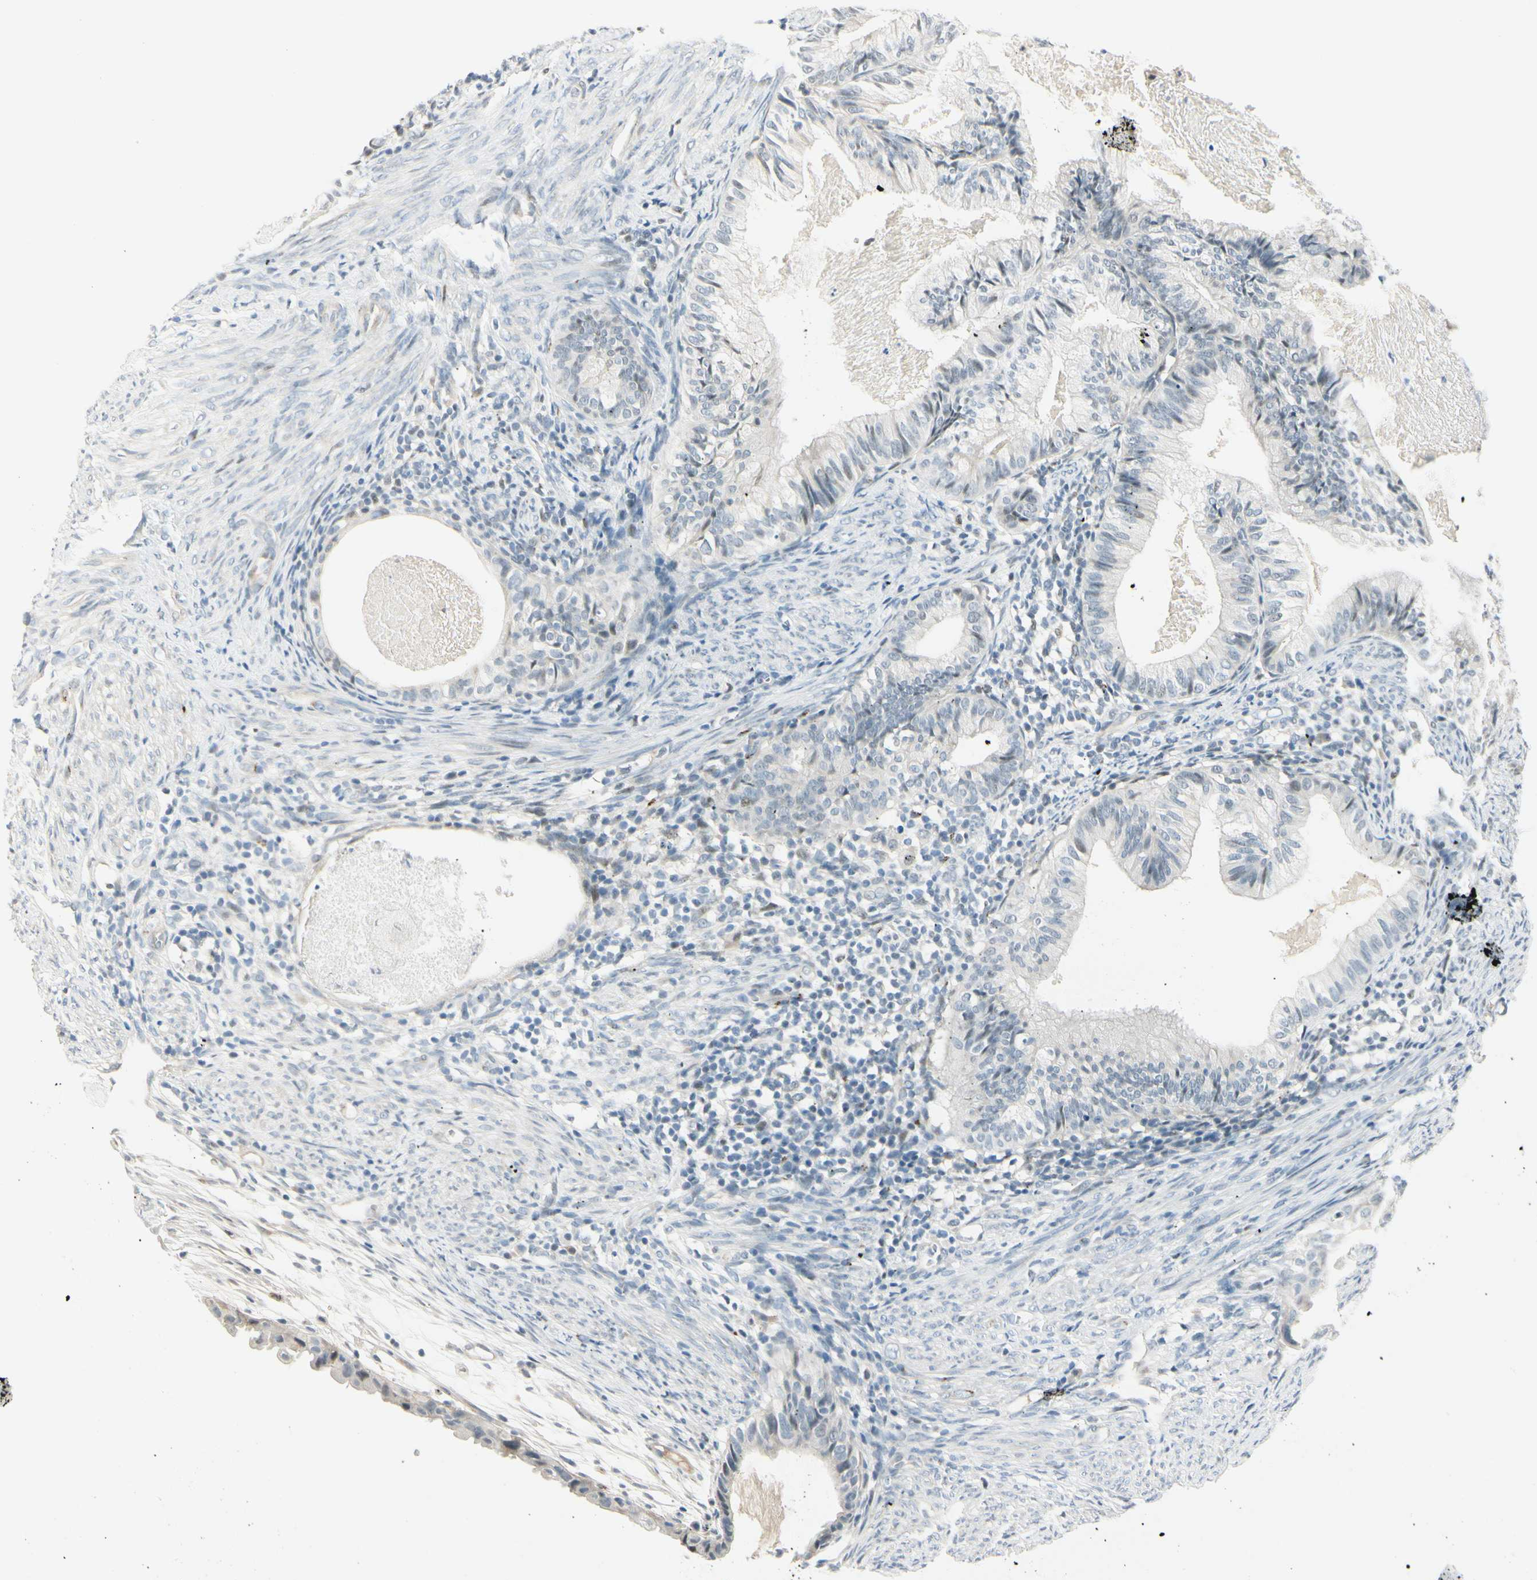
{"staining": {"intensity": "negative", "quantity": "none", "location": "none"}, "tissue": "cervical cancer", "cell_type": "Tumor cells", "image_type": "cancer", "snomed": [{"axis": "morphology", "description": "Normal tissue, NOS"}, {"axis": "morphology", "description": "Adenocarcinoma, NOS"}, {"axis": "topography", "description": "Cervix"}, {"axis": "topography", "description": "Endometrium"}], "caption": "A high-resolution photomicrograph shows IHC staining of cervical cancer (adenocarcinoma), which reveals no significant staining in tumor cells.", "gene": "B4GALNT1", "patient": {"sex": "female", "age": 86}}